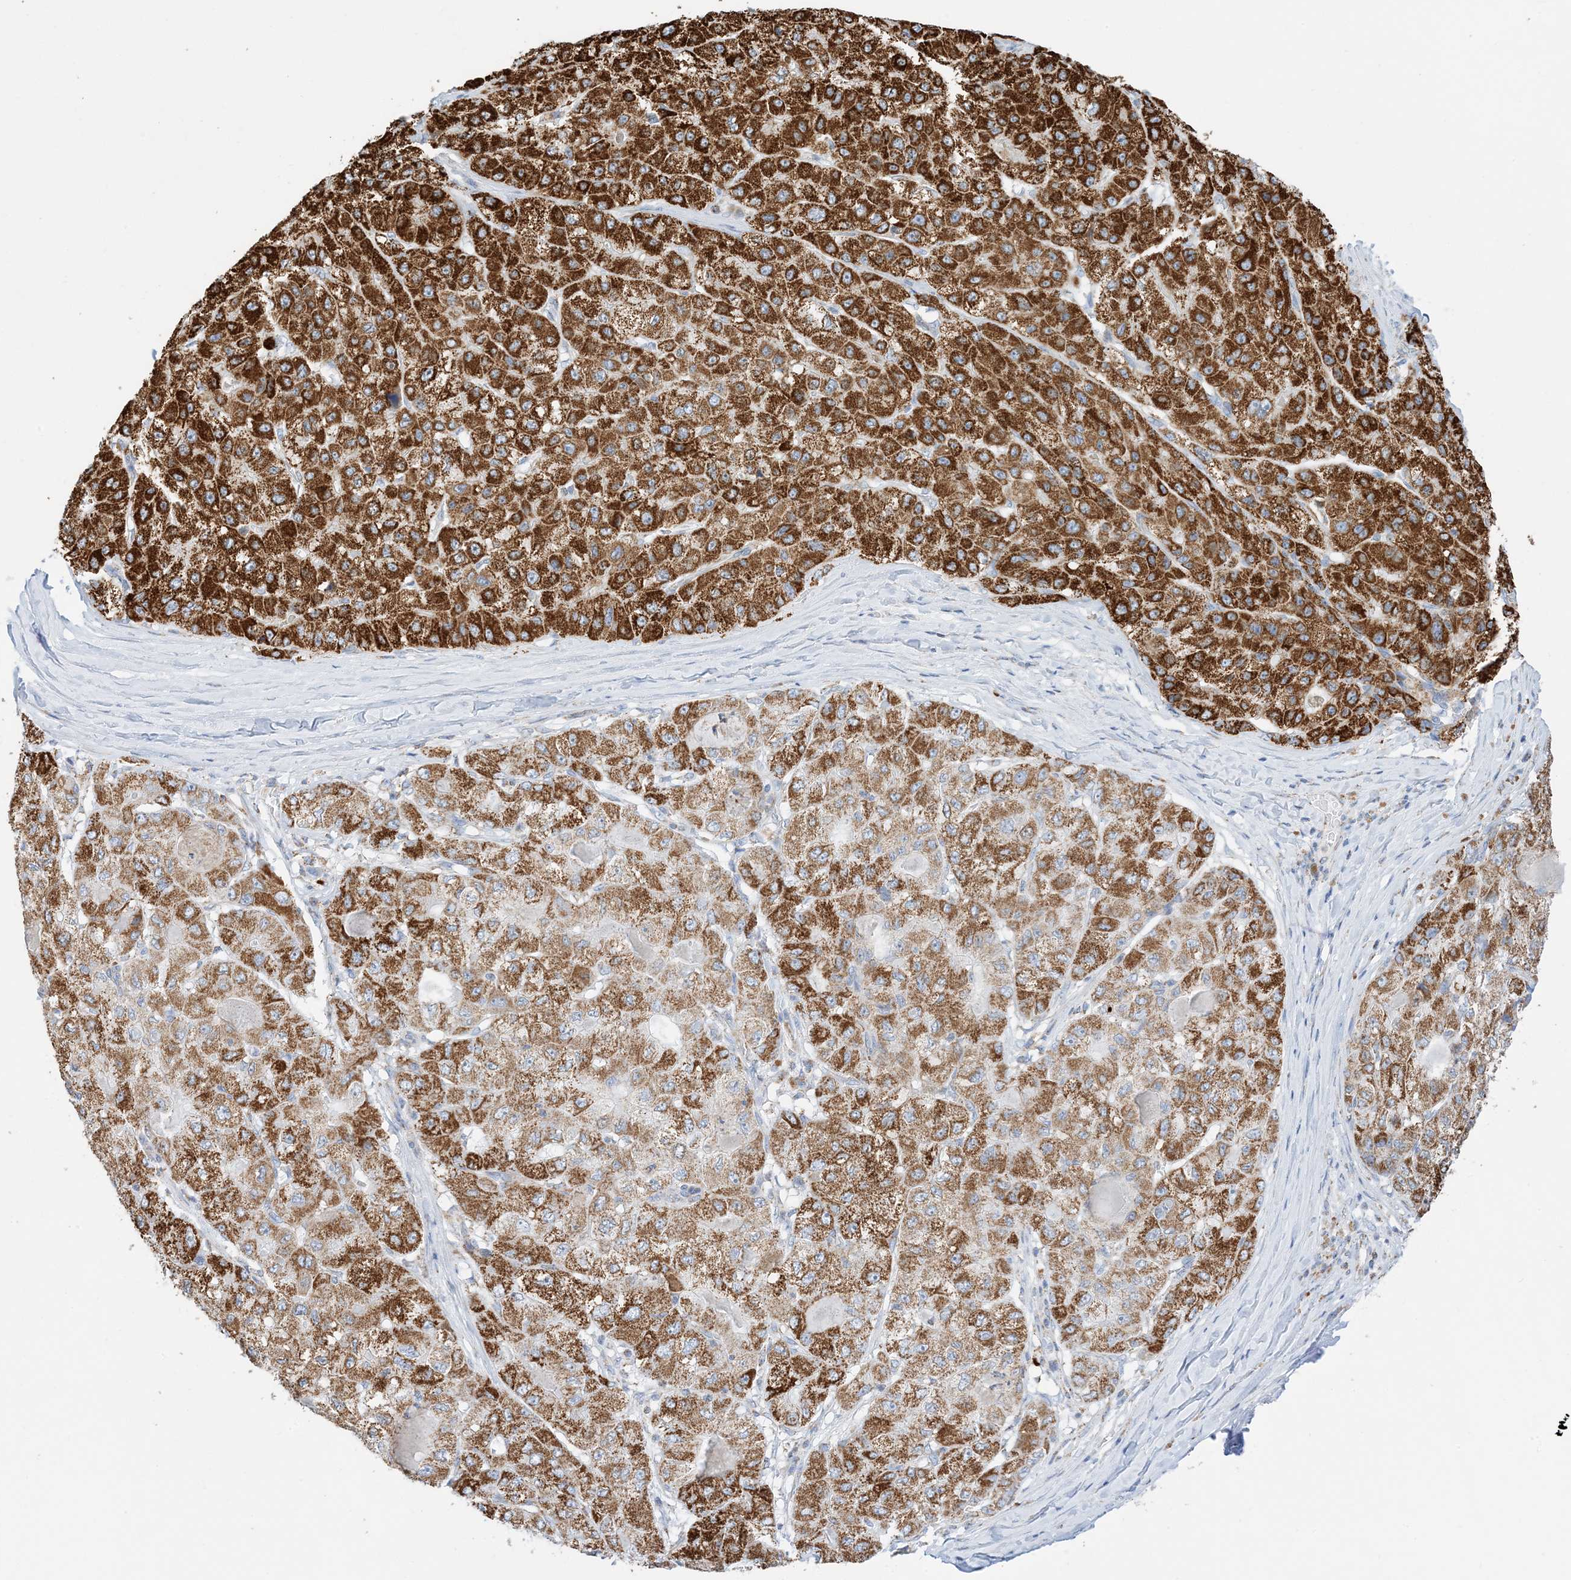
{"staining": {"intensity": "strong", "quantity": ">75%", "location": "cytoplasmic/membranous"}, "tissue": "liver cancer", "cell_type": "Tumor cells", "image_type": "cancer", "snomed": [{"axis": "morphology", "description": "Carcinoma, Hepatocellular, NOS"}, {"axis": "topography", "description": "Liver"}], "caption": "This photomicrograph displays liver cancer (hepatocellular carcinoma) stained with IHC to label a protein in brown. The cytoplasmic/membranous of tumor cells show strong positivity for the protein. Nuclei are counter-stained blue.", "gene": "CAPN13", "patient": {"sex": "male", "age": 80}}